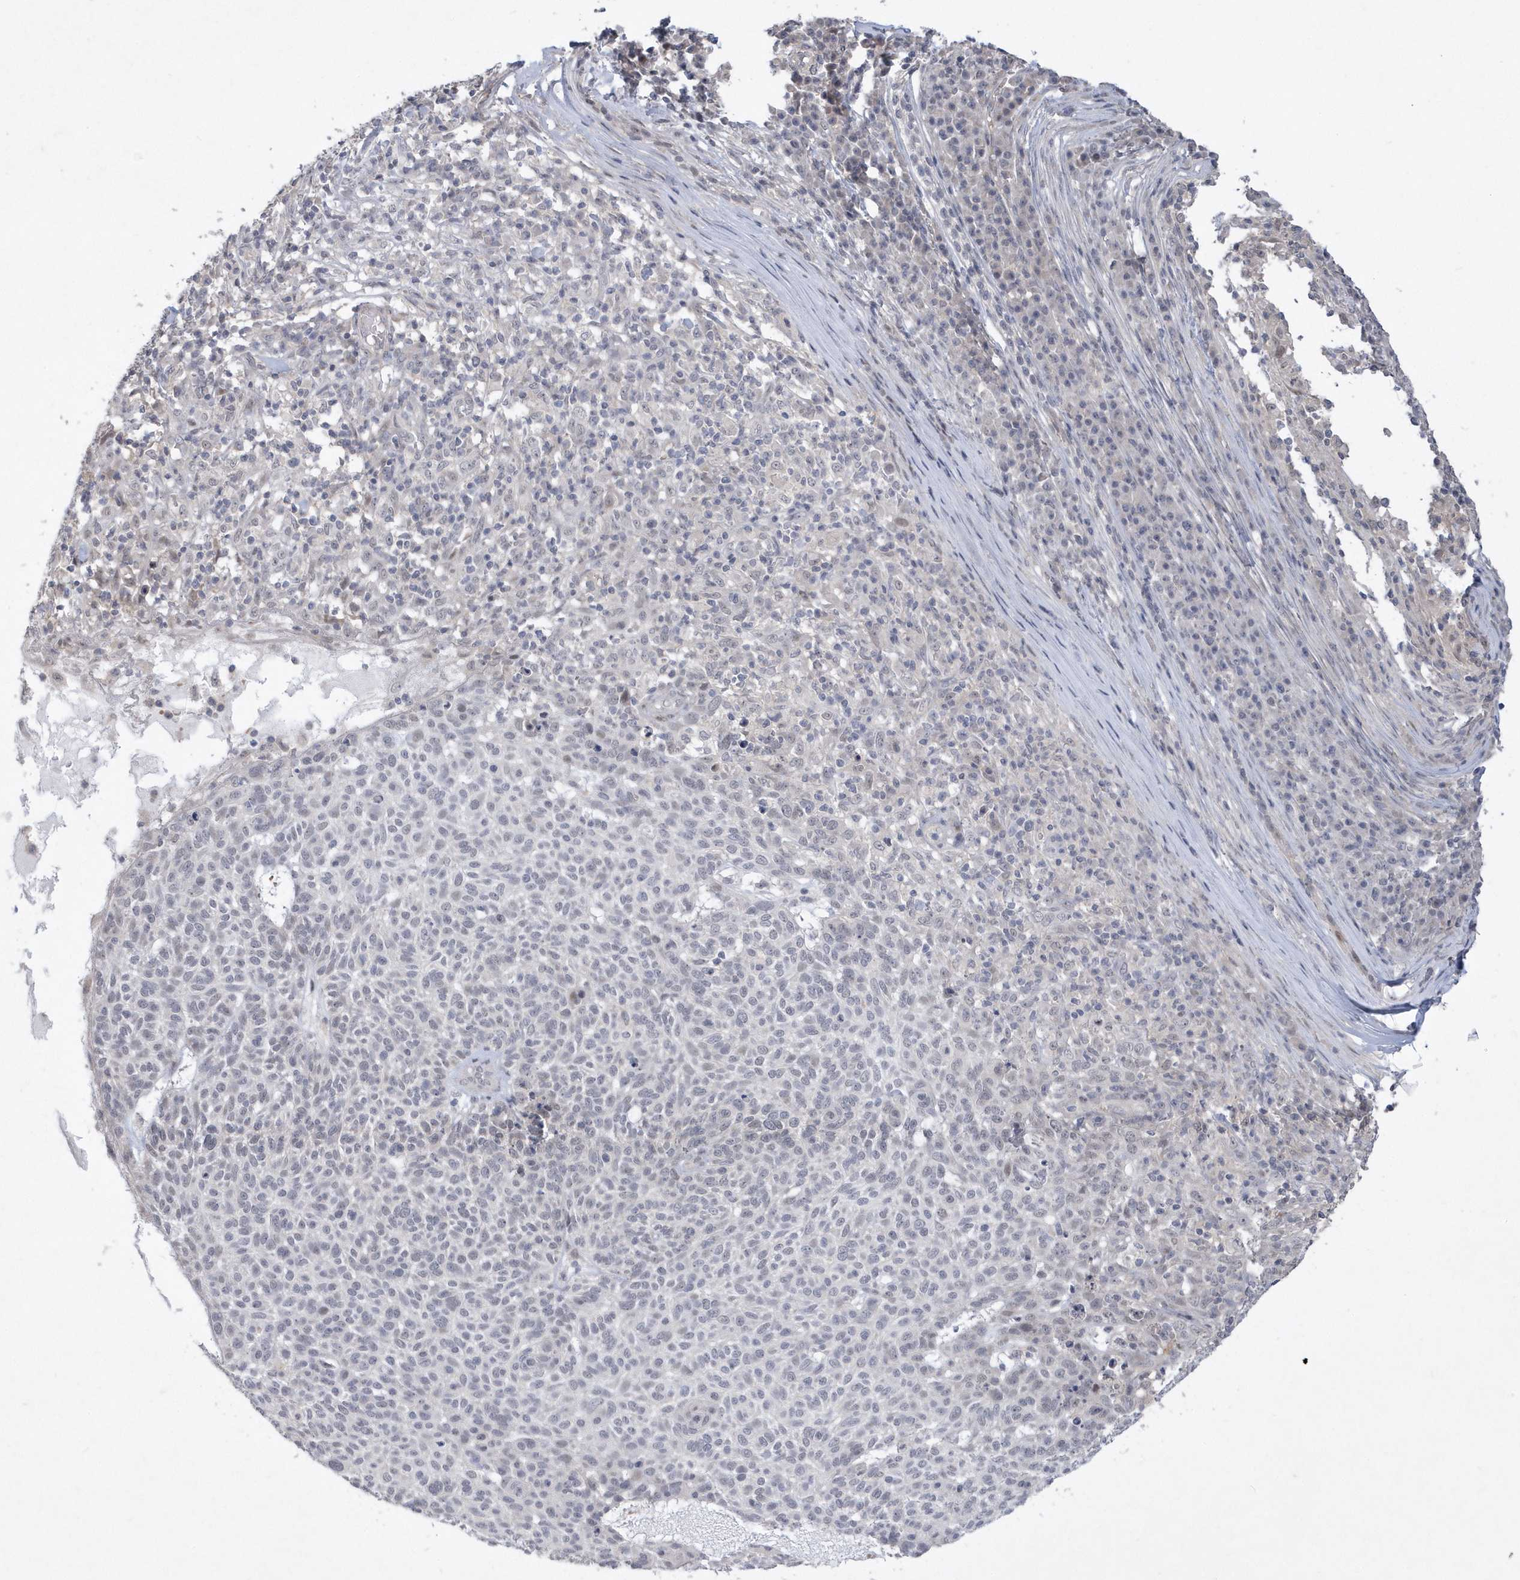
{"staining": {"intensity": "negative", "quantity": "none", "location": "none"}, "tissue": "skin cancer", "cell_type": "Tumor cells", "image_type": "cancer", "snomed": [{"axis": "morphology", "description": "Squamous cell carcinoma, NOS"}, {"axis": "topography", "description": "Skin"}], "caption": "High magnification brightfield microscopy of skin cancer stained with DAB (brown) and counterstained with hematoxylin (blue): tumor cells show no significant staining.", "gene": "TSPEAR", "patient": {"sex": "female", "age": 90}}